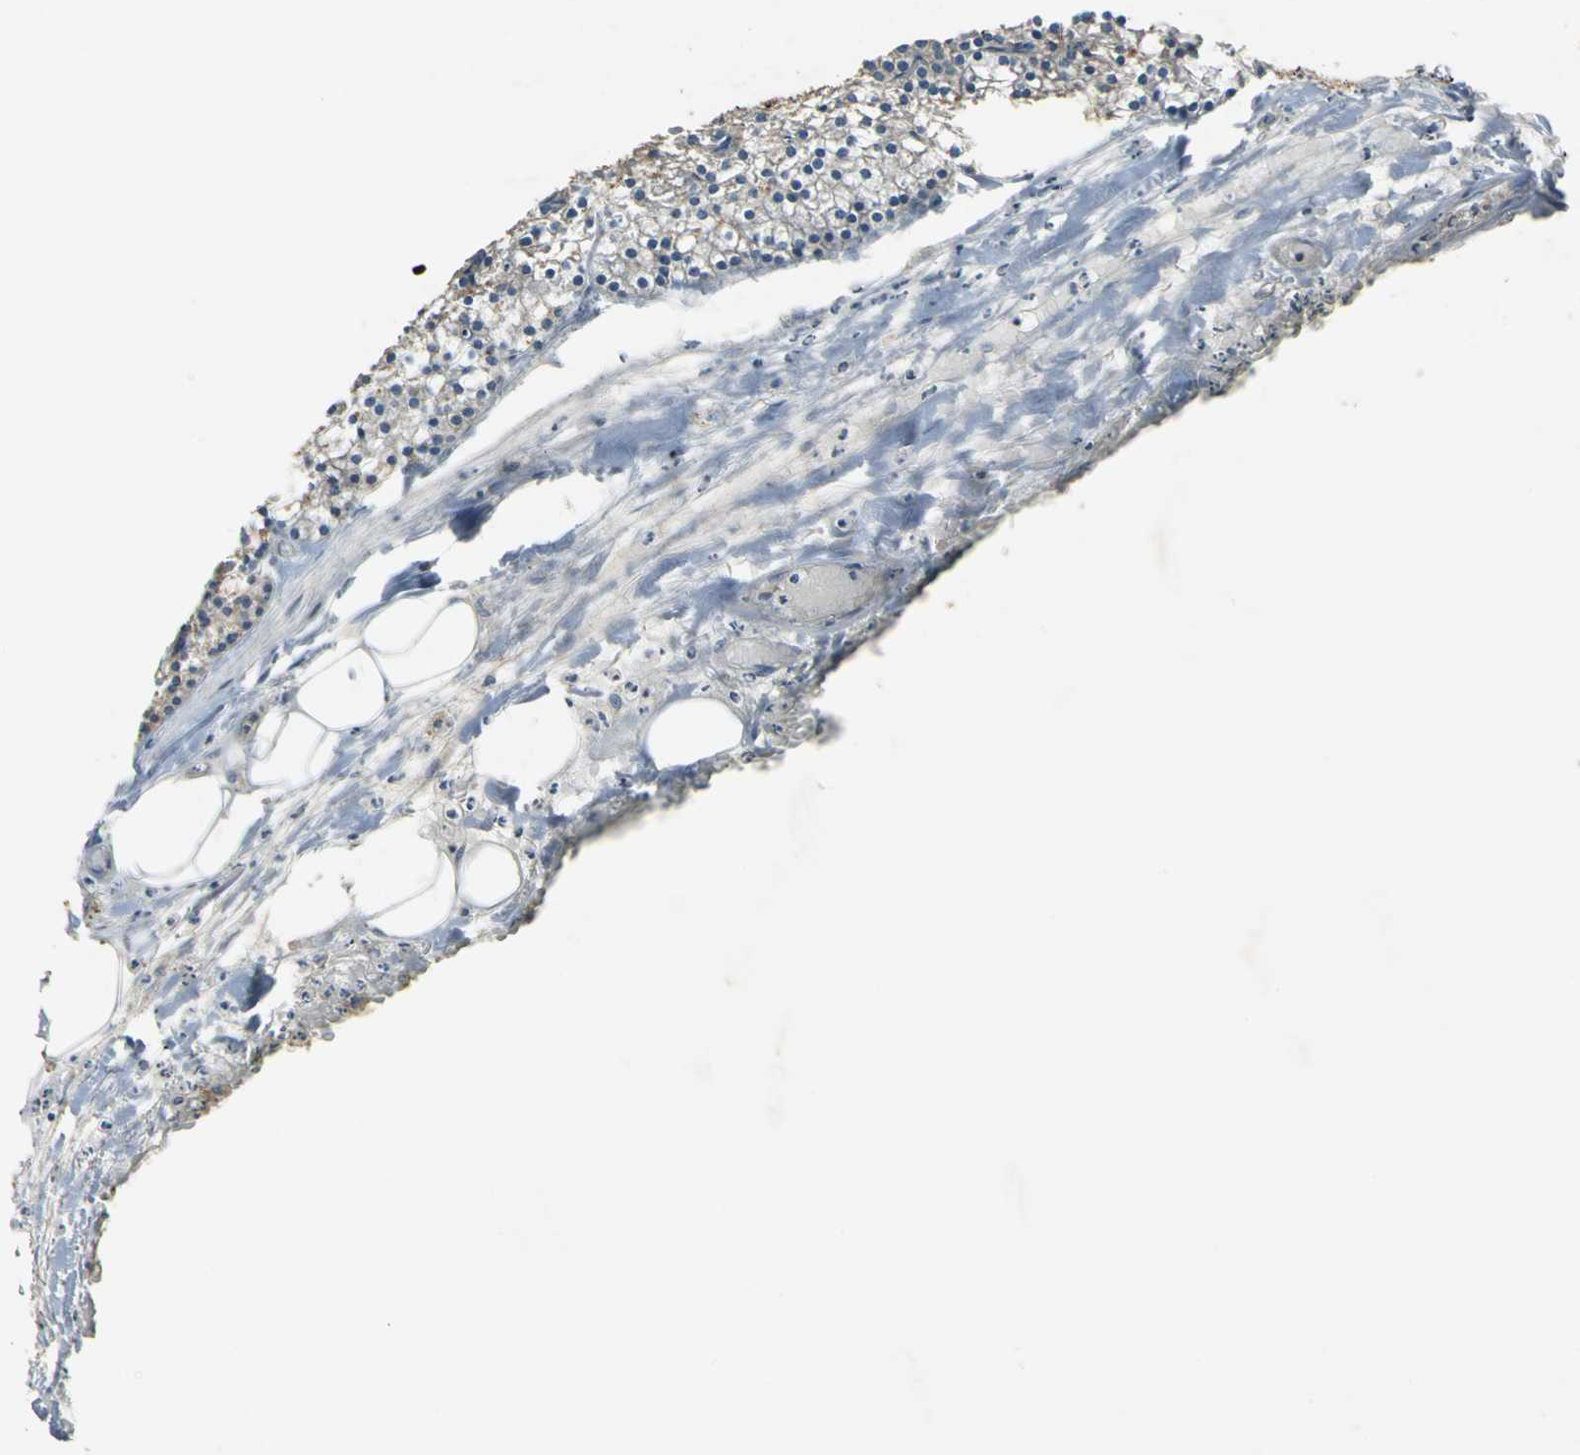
{"staining": {"intensity": "weak", "quantity": ">75%", "location": "cytoplasmic/membranous"}, "tissue": "parathyroid gland", "cell_type": "Glandular cells", "image_type": "normal", "snomed": [{"axis": "morphology", "description": "Normal tissue, NOS"}, {"axis": "topography", "description": "Parathyroid gland"}], "caption": "Immunohistochemistry (IHC) micrograph of unremarkable parathyroid gland stained for a protein (brown), which demonstrates low levels of weak cytoplasmic/membranous staining in about >75% of glandular cells.", "gene": "DDX3X", "patient": {"sex": "female", "age": 63}}